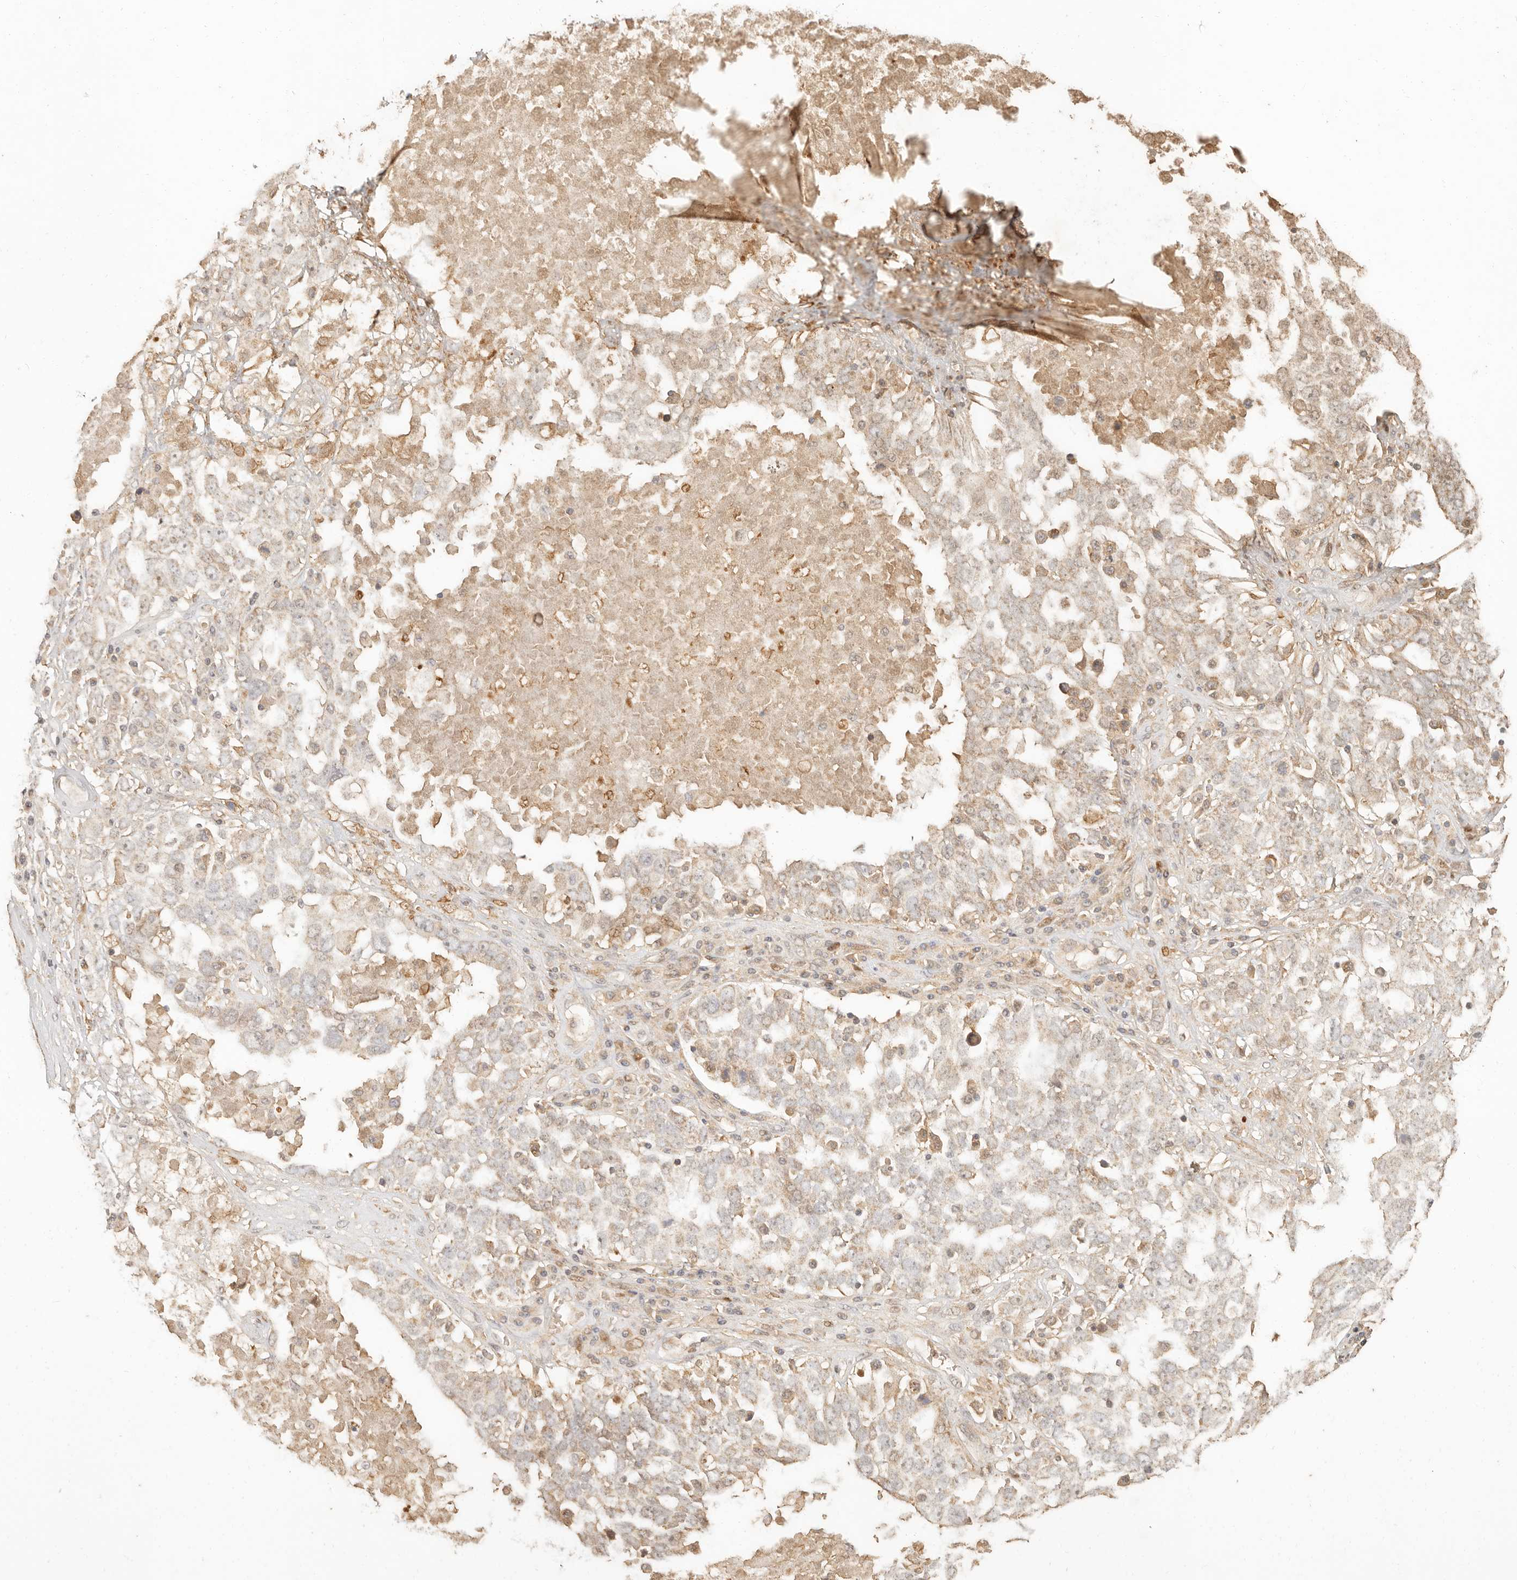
{"staining": {"intensity": "negative", "quantity": "none", "location": "none"}, "tissue": "ovarian cancer", "cell_type": "Tumor cells", "image_type": "cancer", "snomed": [{"axis": "morphology", "description": "Carcinoma, endometroid"}, {"axis": "topography", "description": "Ovary"}], "caption": "A high-resolution photomicrograph shows IHC staining of ovarian cancer (endometroid carcinoma), which reveals no significant expression in tumor cells. Brightfield microscopy of immunohistochemistry stained with DAB (brown) and hematoxylin (blue), captured at high magnification.", "gene": "INTS11", "patient": {"sex": "female", "age": 62}}